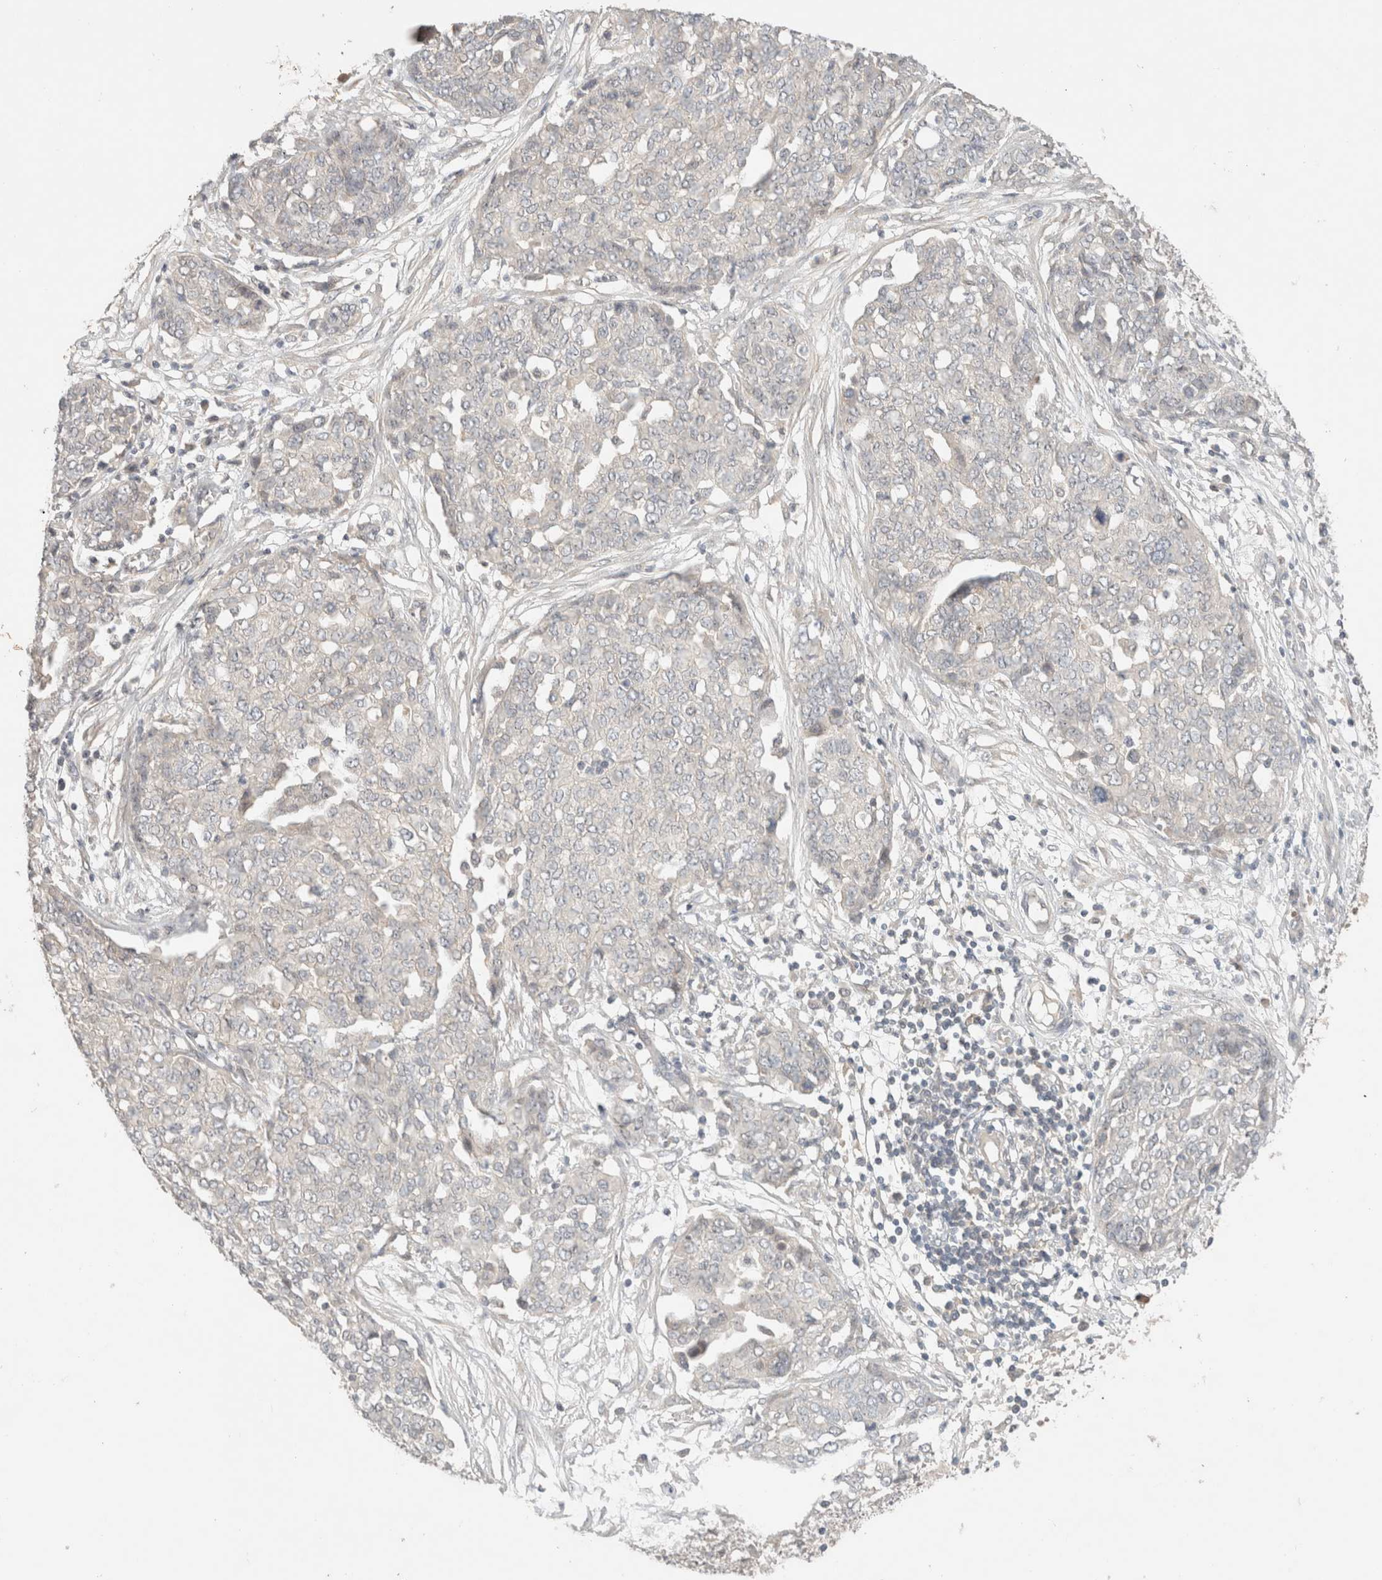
{"staining": {"intensity": "negative", "quantity": "none", "location": "none"}, "tissue": "ovarian cancer", "cell_type": "Tumor cells", "image_type": "cancer", "snomed": [{"axis": "morphology", "description": "Cystadenocarcinoma, serous, NOS"}, {"axis": "topography", "description": "Soft tissue"}, {"axis": "topography", "description": "Ovary"}], "caption": "IHC of ovarian serous cystadenocarcinoma displays no expression in tumor cells. The staining was performed using DAB to visualize the protein expression in brown, while the nuclei were stained in blue with hematoxylin (Magnification: 20x).", "gene": "SARM1", "patient": {"sex": "female", "age": 57}}